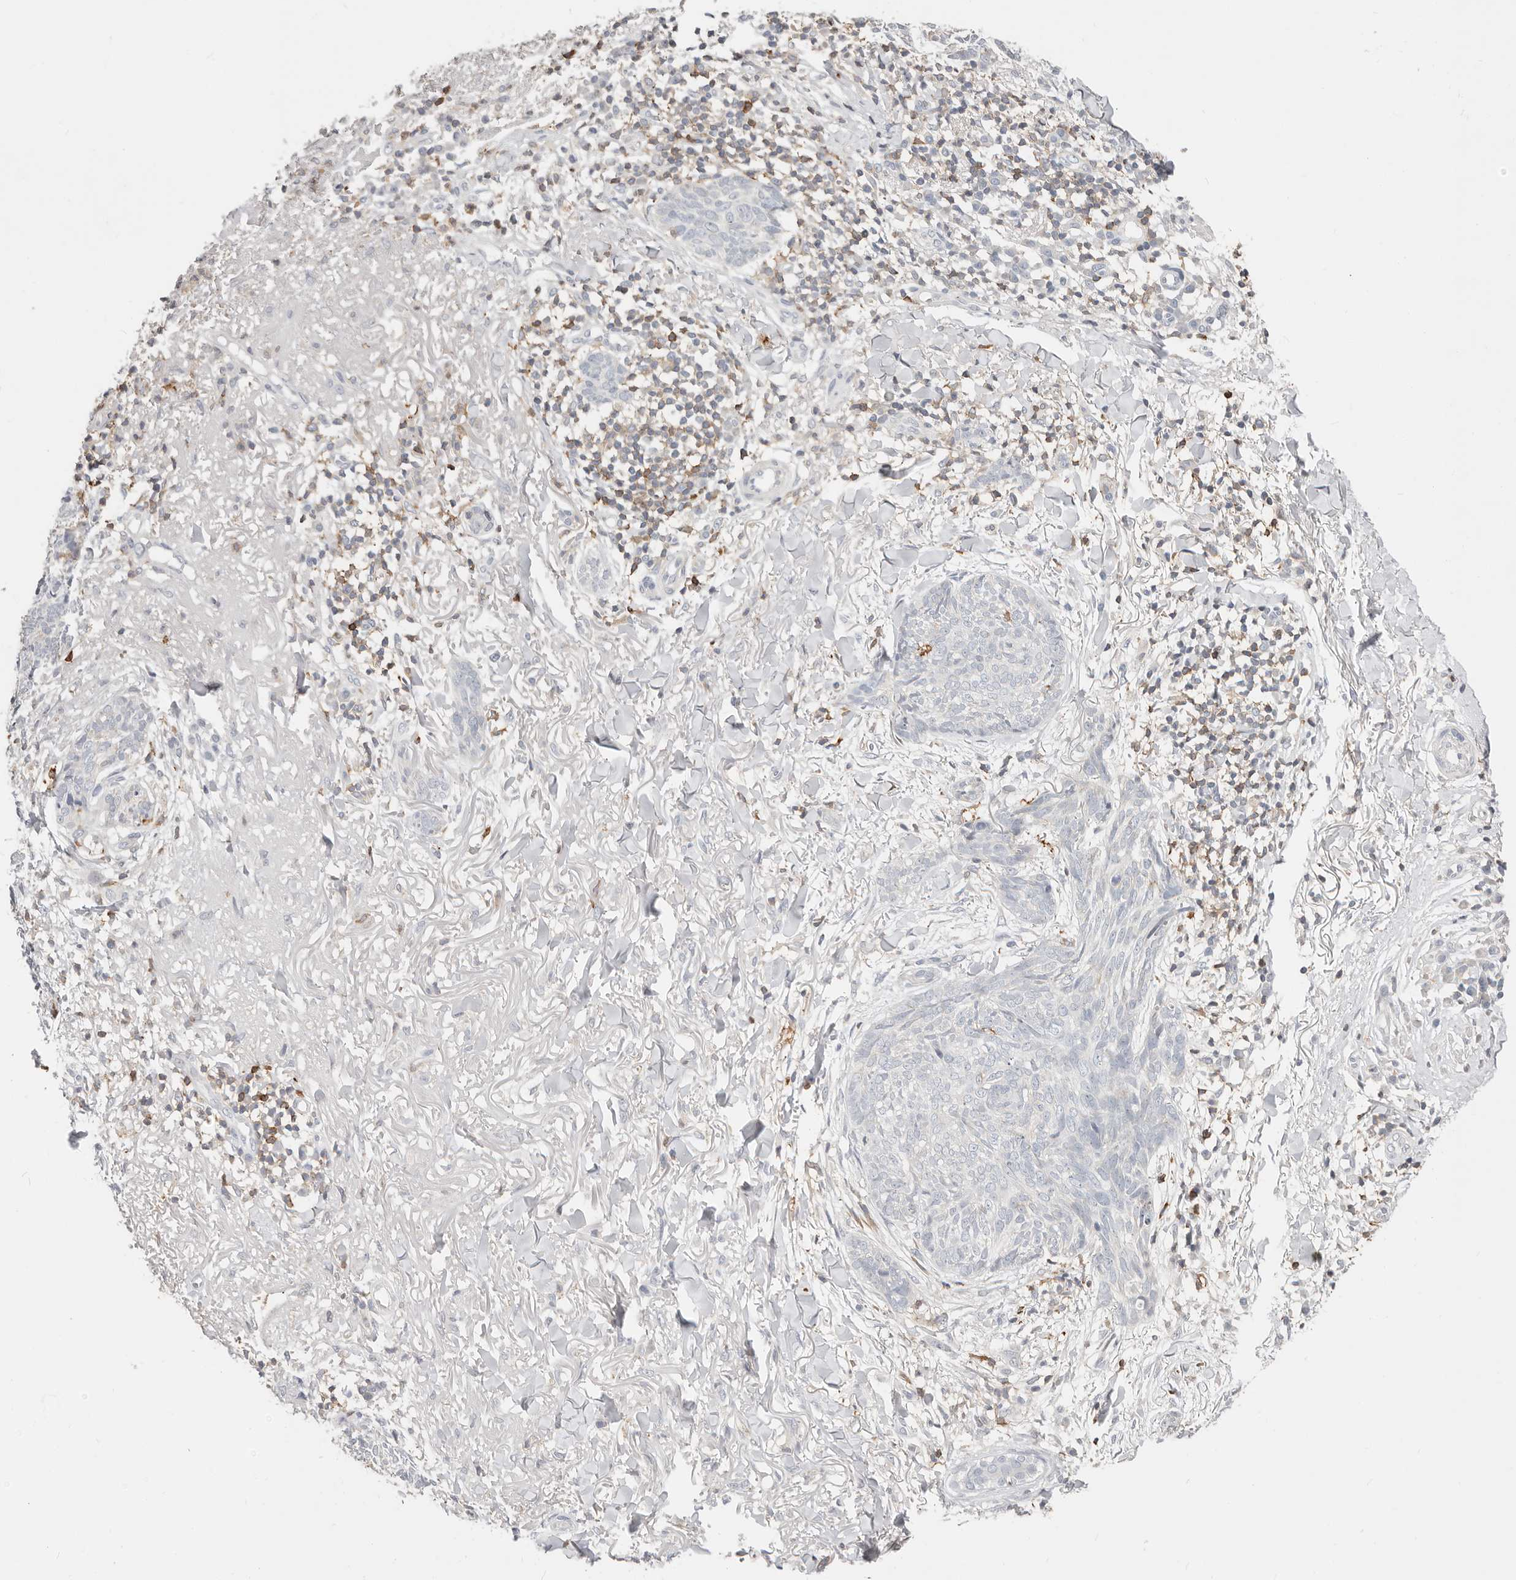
{"staining": {"intensity": "negative", "quantity": "none", "location": "none"}, "tissue": "skin cancer", "cell_type": "Tumor cells", "image_type": "cancer", "snomed": [{"axis": "morphology", "description": "Basal cell carcinoma"}, {"axis": "topography", "description": "Skin"}], "caption": "The immunohistochemistry image has no significant staining in tumor cells of basal cell carcinoma (skin) tissue.", "gene": "TMEM63B", "patient": {"sex": "male", "age": 85}}